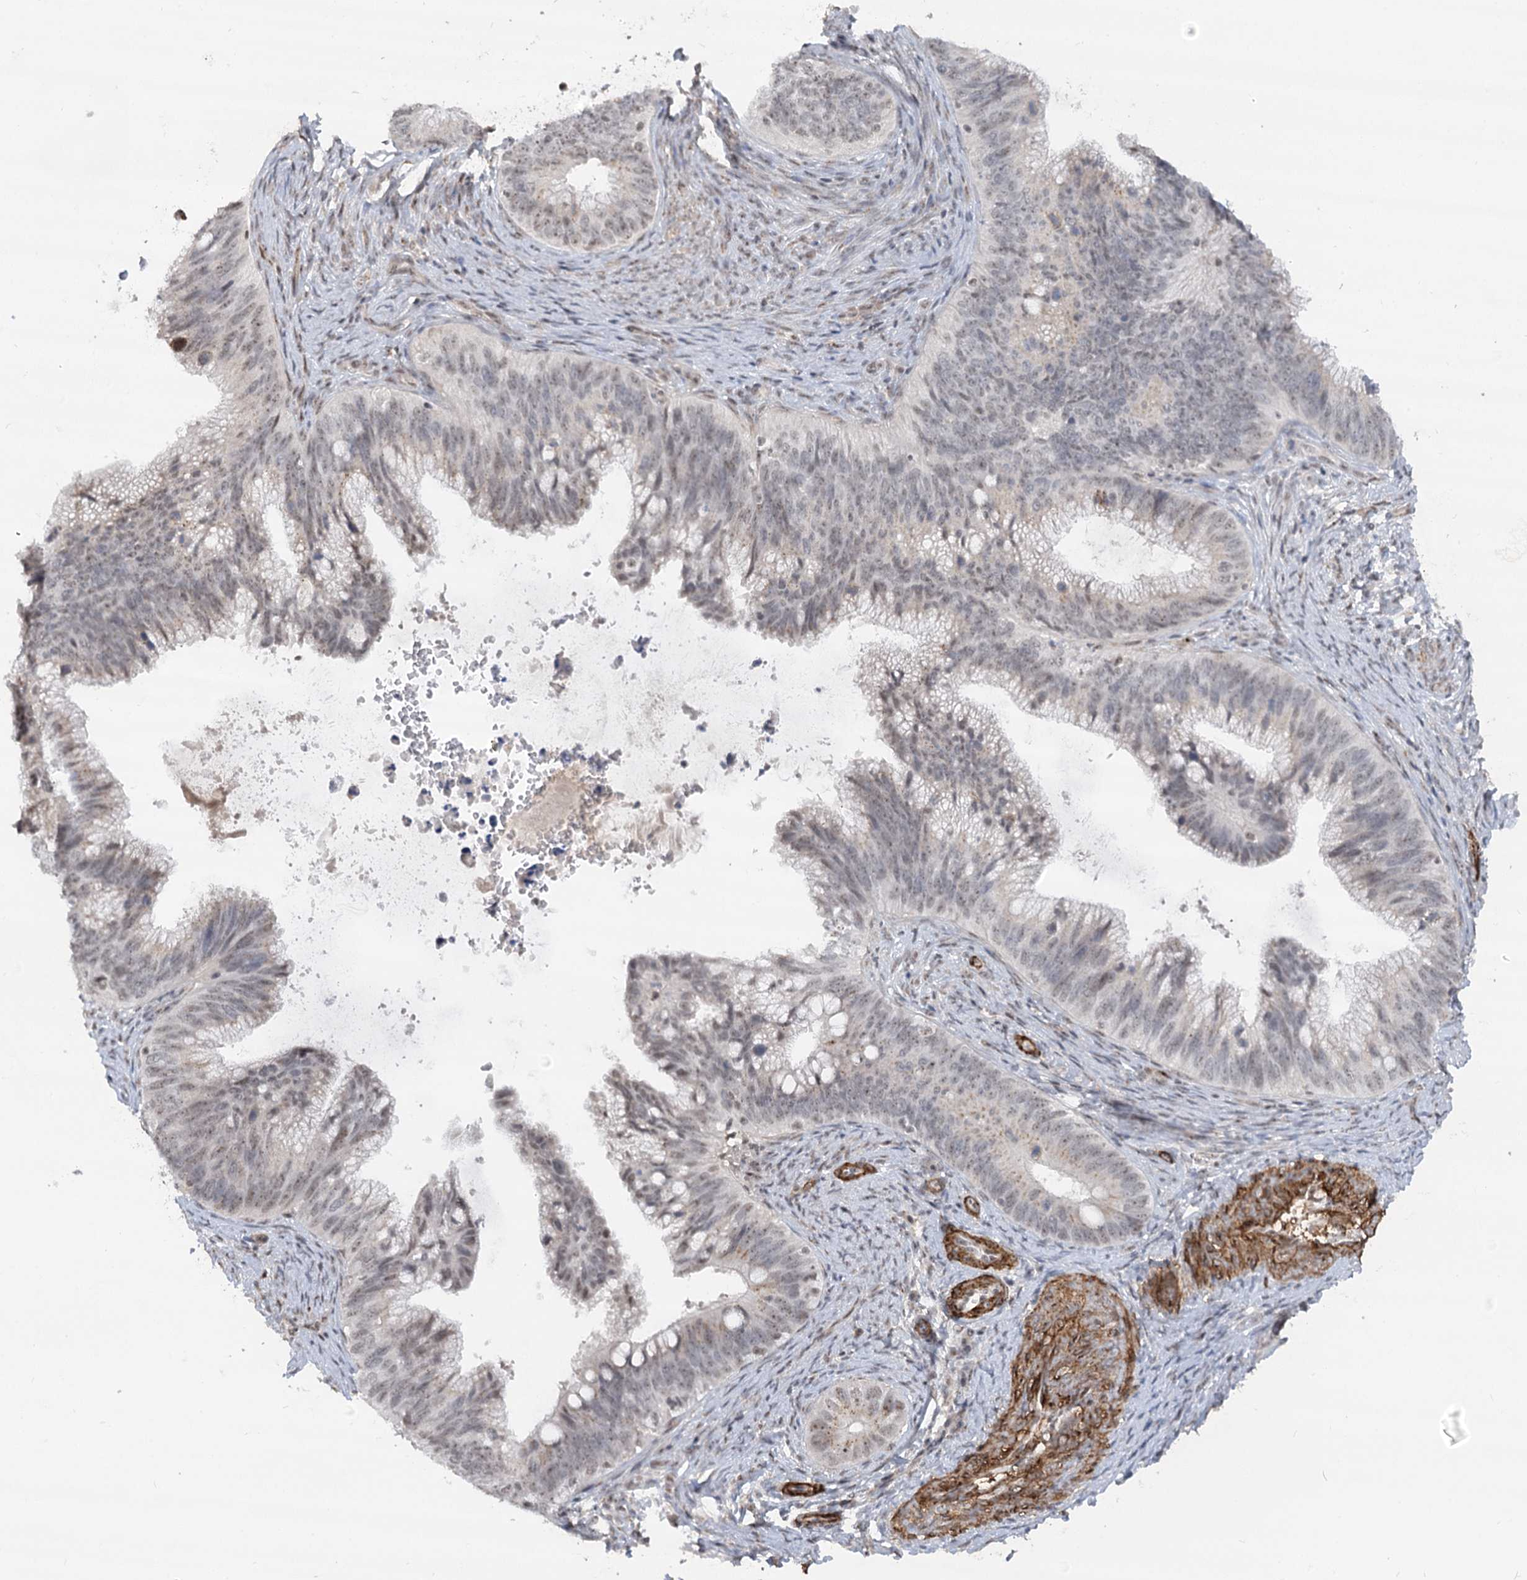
{"staining": {"intensity": "moderate", "quantity": "<25%", "location": "cytoplasmic/membranous,nuclear"}, "tissue": "cervical cancer", "cell_type": "Tumor cells", "image_type": "cancer", "snomed": [{"axis": "morphology", "description": "Adenocarcinoma, NOS"}, {"axis": "topography", "description": "Cervix"}], "caption": "About <25% of tumor cells in human cervical adenocarcinoma demonstrate moderate cytoplasmic/membranous and nuclear protein positivity as visualized by brown immunohistochemical staining.", "gene": "GNL3L", "patient": {"sex": "female", "age": 42}}